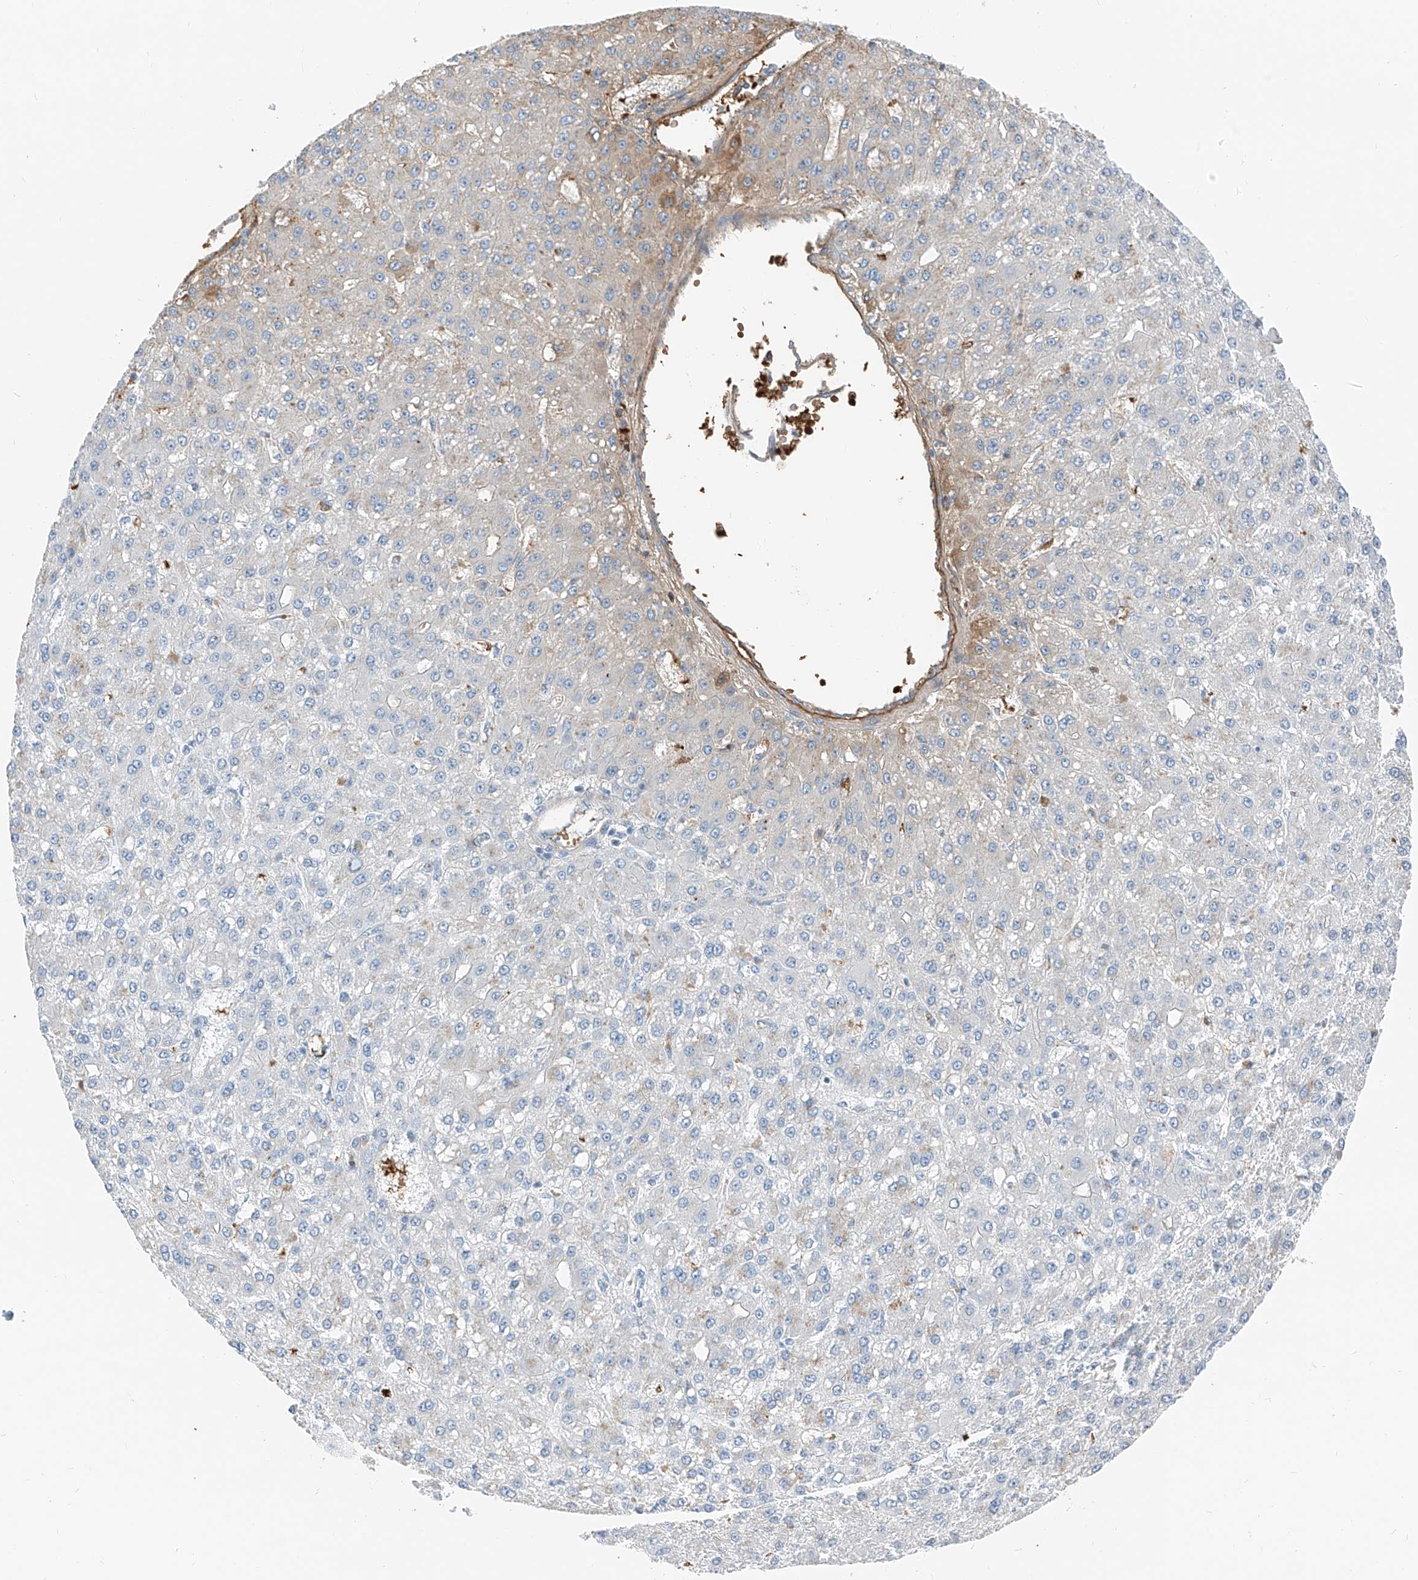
{"staining": {"intensity": "negative", "quantity": "none", "location": "none"}, "tissue": "liver cancer", "cell_type": "Tumor cells", "image_type": "cancer", "snomed": [{"axis": "morphology", "description": "Carcinoma, Hepatocellular, NOS"}, {"axis": "topography", "description": "Liver"}], "caption": "The image exhibits no significant positivity in tumor cells of liver hepatocellular carcinoma.", "gene": "PRSS23", "patient": {"sex": "male", "age": 67}}